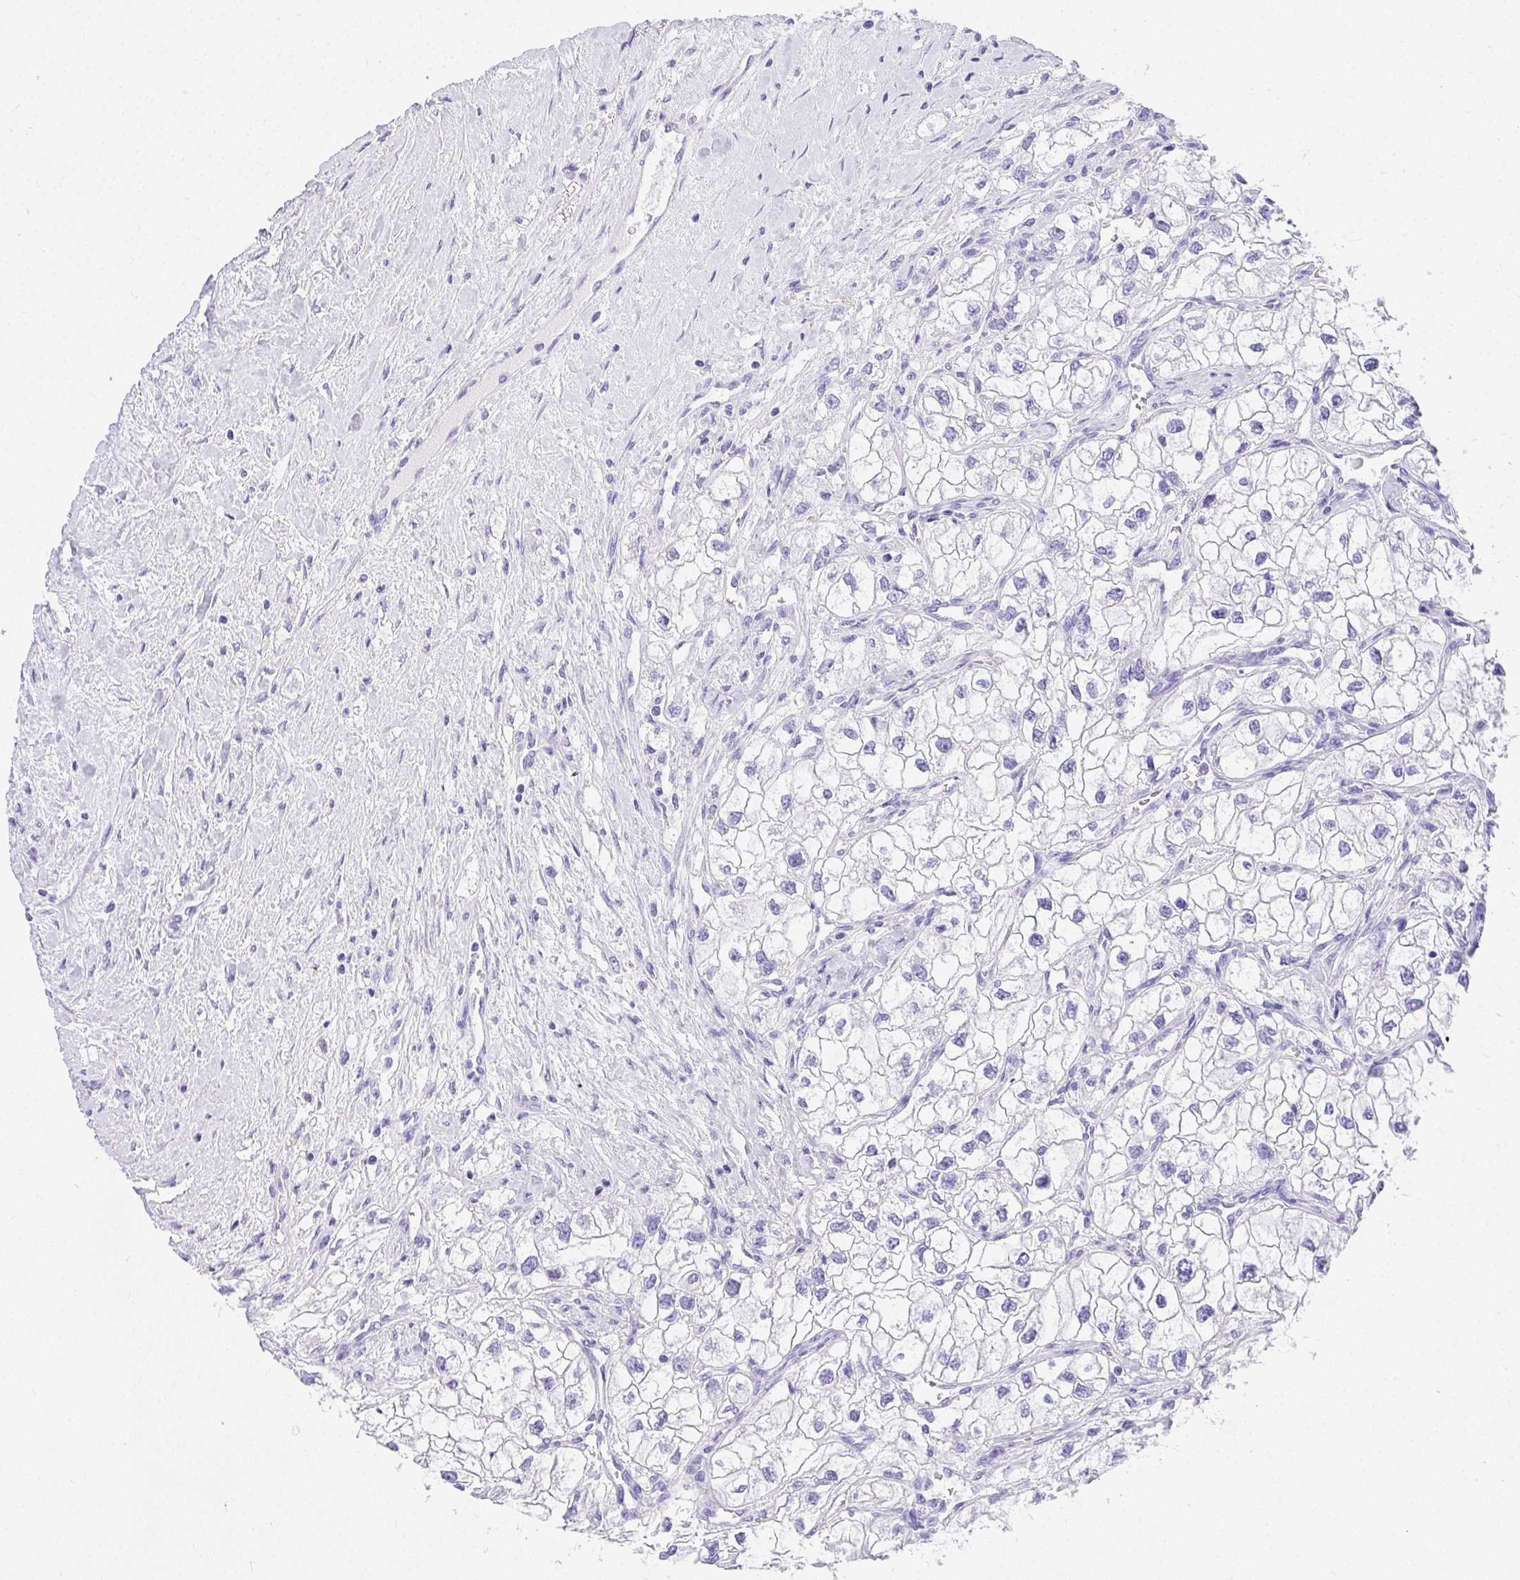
{"staining": {"intensity": "negative", "quantity": "none", "location": "none"}, "tissue": "renal cancer", "cell_type": "Tumor cells", "image_type": "cancer", "snomed": [{"axis": "morphology", "description": "Adenocarcinoma, NOS"}, {"axis": "topography", "description": "Kidney"}], "caption": "Immunohistochemical staining of adenocarcinoma (renal) exhibits no significant staining in tumor cells. Nuclei are stained in blue.", "gene": "AVIL", "patient": {"sex": "male", "age": 59}}